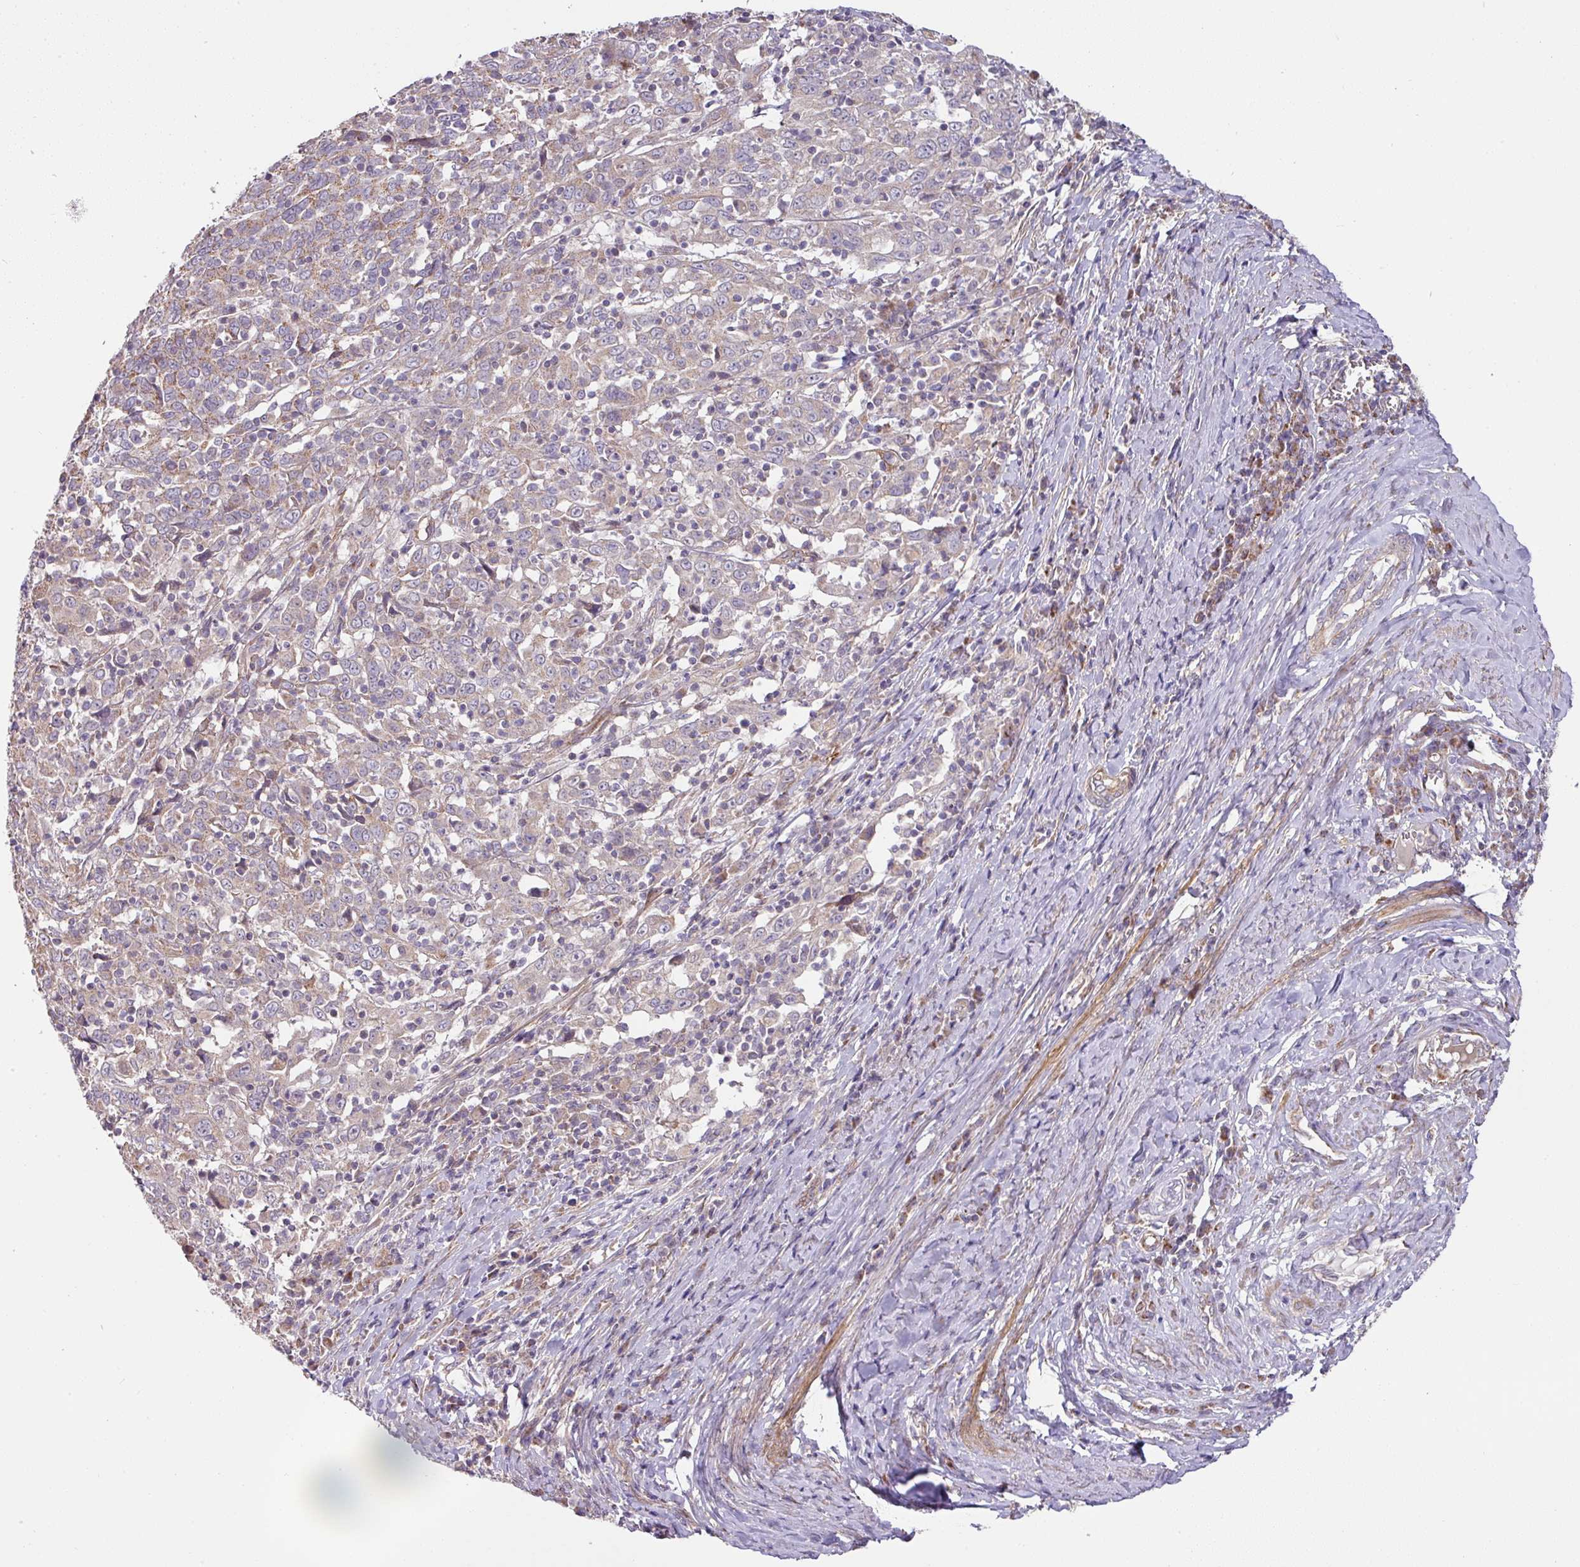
{"staining": {"intensity": "weak", "quantity": "25%-75%", "location": "cytoplasmic/membranous"}, "tissue": "cervical cancer", "cell_type": "Tumor cells", "image_type": "cancer", "snomed": [{"axis": "morphology", "description": "Squamous cell carcinoma, NOS"}, {"axis": "topography", "description": "Cervix"}], "caption": "Immunohistochemical staining of human squamous cell carcinoma (cervical) reveals weak cytoplasmic/membranous protein positivity in approximately 25%-75% of tumor cells.", "gene": "STK35", "patient": {"sex": "female", "age": 46}}